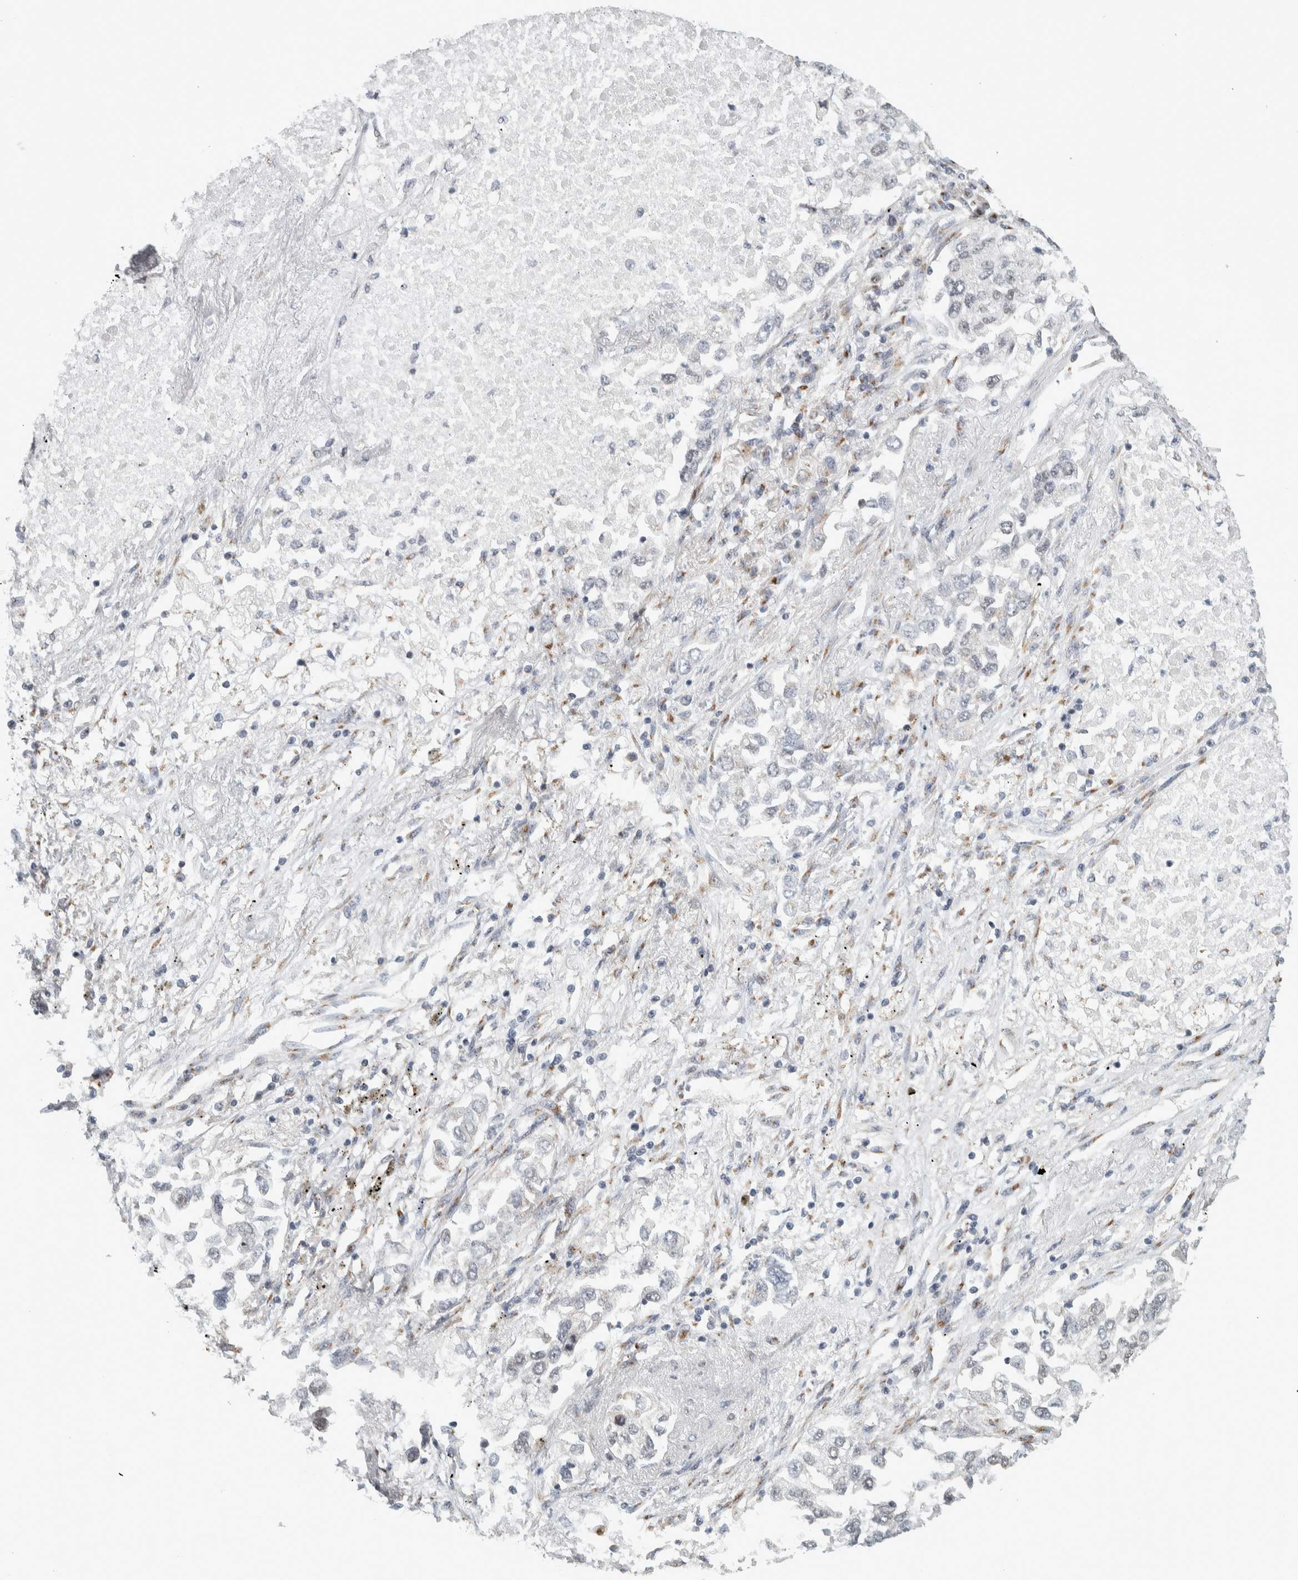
{"staining": {"intensity": "weak", "quantity": "<25%", "location": "nuclear"}, "tissue": "lung cancer", "cell_type": "Tumor cells", "image_type": "cancer", "snomed": [{"axis": "morphology", "description": "Inflammation, NOS"}, {"axis": "morphology", "description": "Adenocarcinoma, NOS"}, {"axis": "topography", "description": "Lung"}], "caption": "Tumor cells are negative for brown protein staining in lung adenocarcinoma. (Immunohistochemistry, brightfield microscopy, high magnification).", "gene": "ZMYND8", "patient": {"sex": "male", "age": 63}}